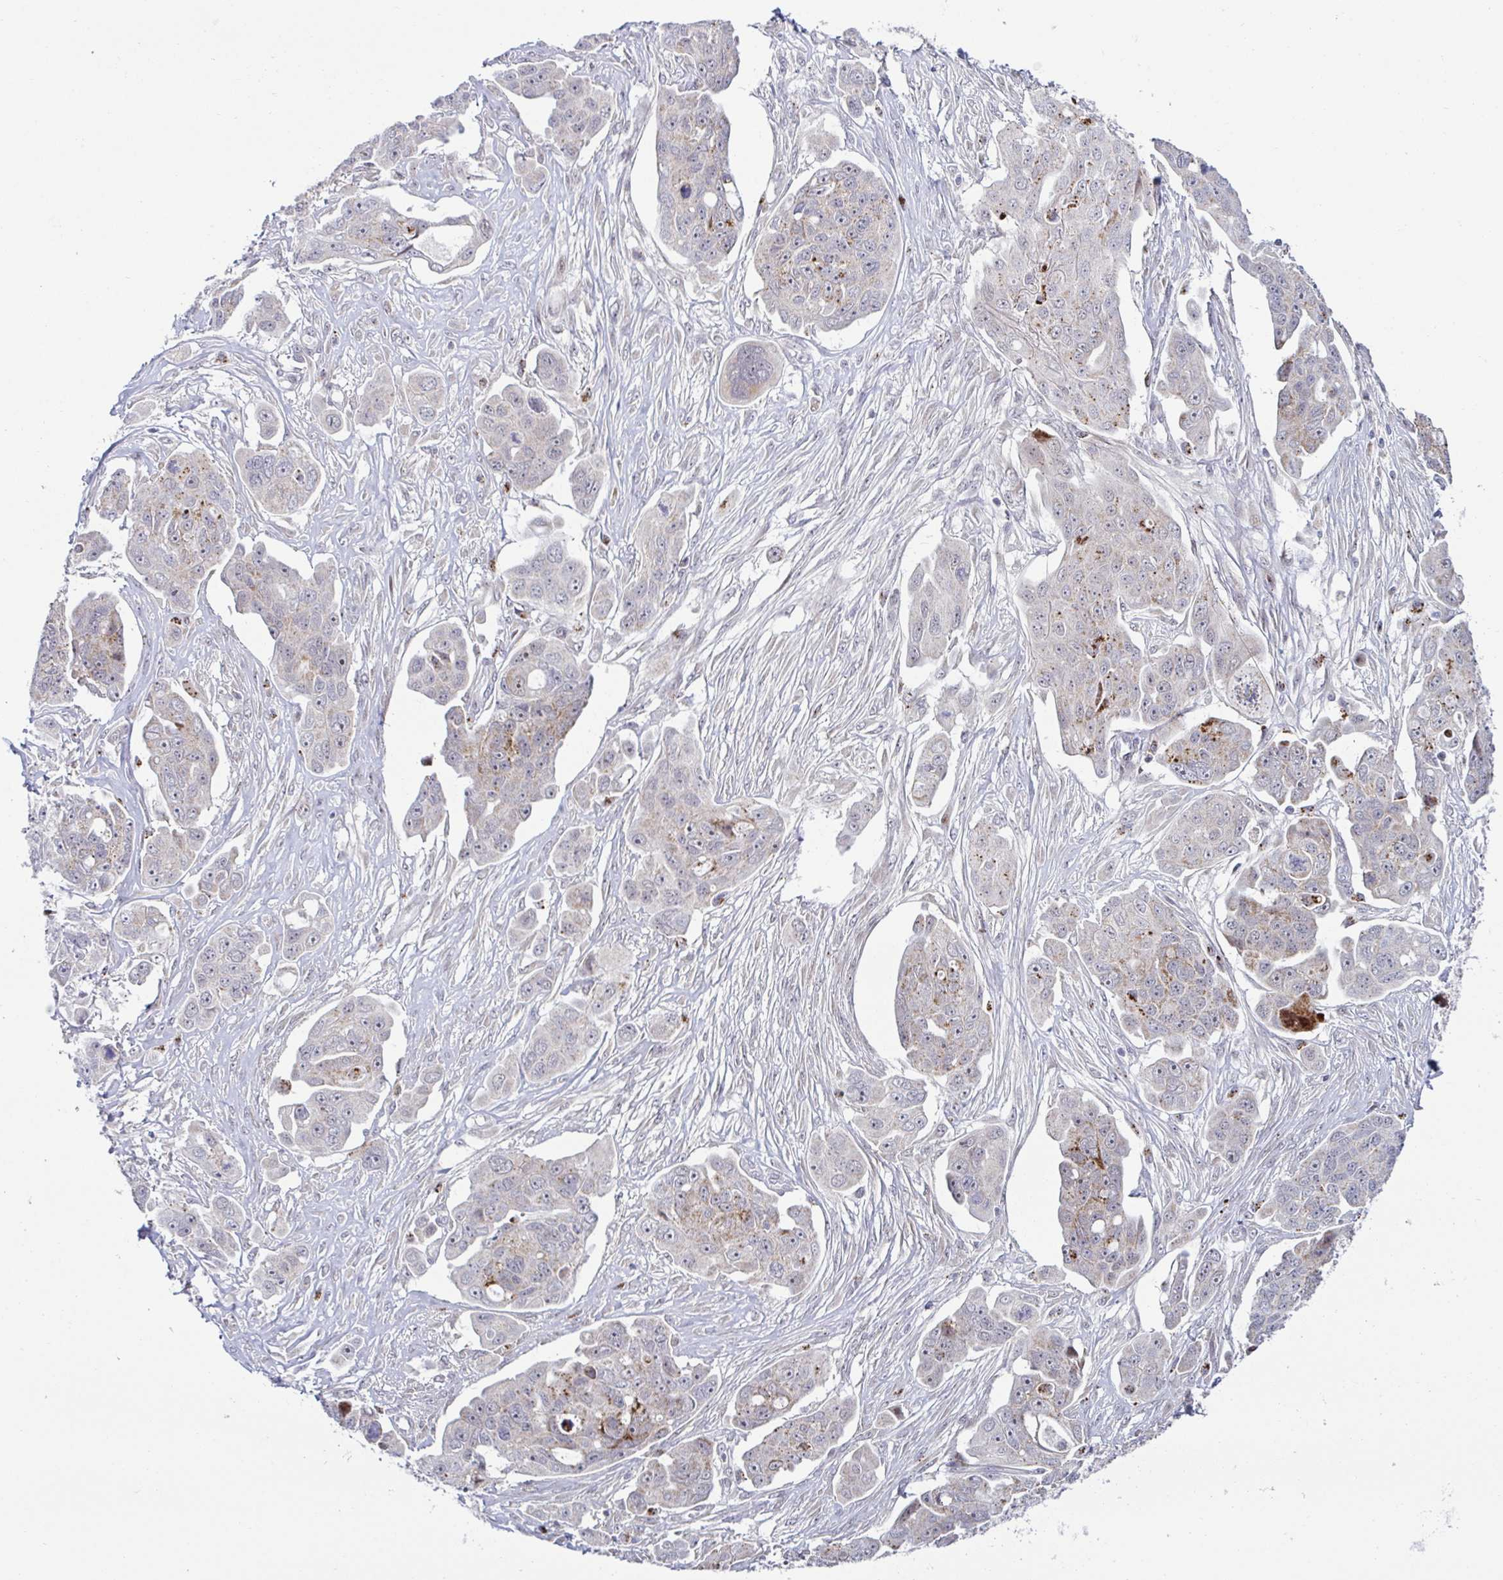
{"staining": {"intensity": "moderate", "quantity": "<25%", "location": "cytoplasmic/membranous"}, "tissue": "ovarian cancer", "cell_type": "Tumor cells", "image_type": "cancer", "snomed": [{"axis": "morphology", "description": "Carcinoma, endometroid"}, {"axis": "topography", "description": "Ovary"}], "caption": "Ovarian endometroid carcinoma stained for a protein (brown) demonstrates moderate cytoplasmic/membranous positive staining in approximately <25% of tumor cells.", "gene": "DZIP1", "patient": {"sex": "female", "age": 70}}